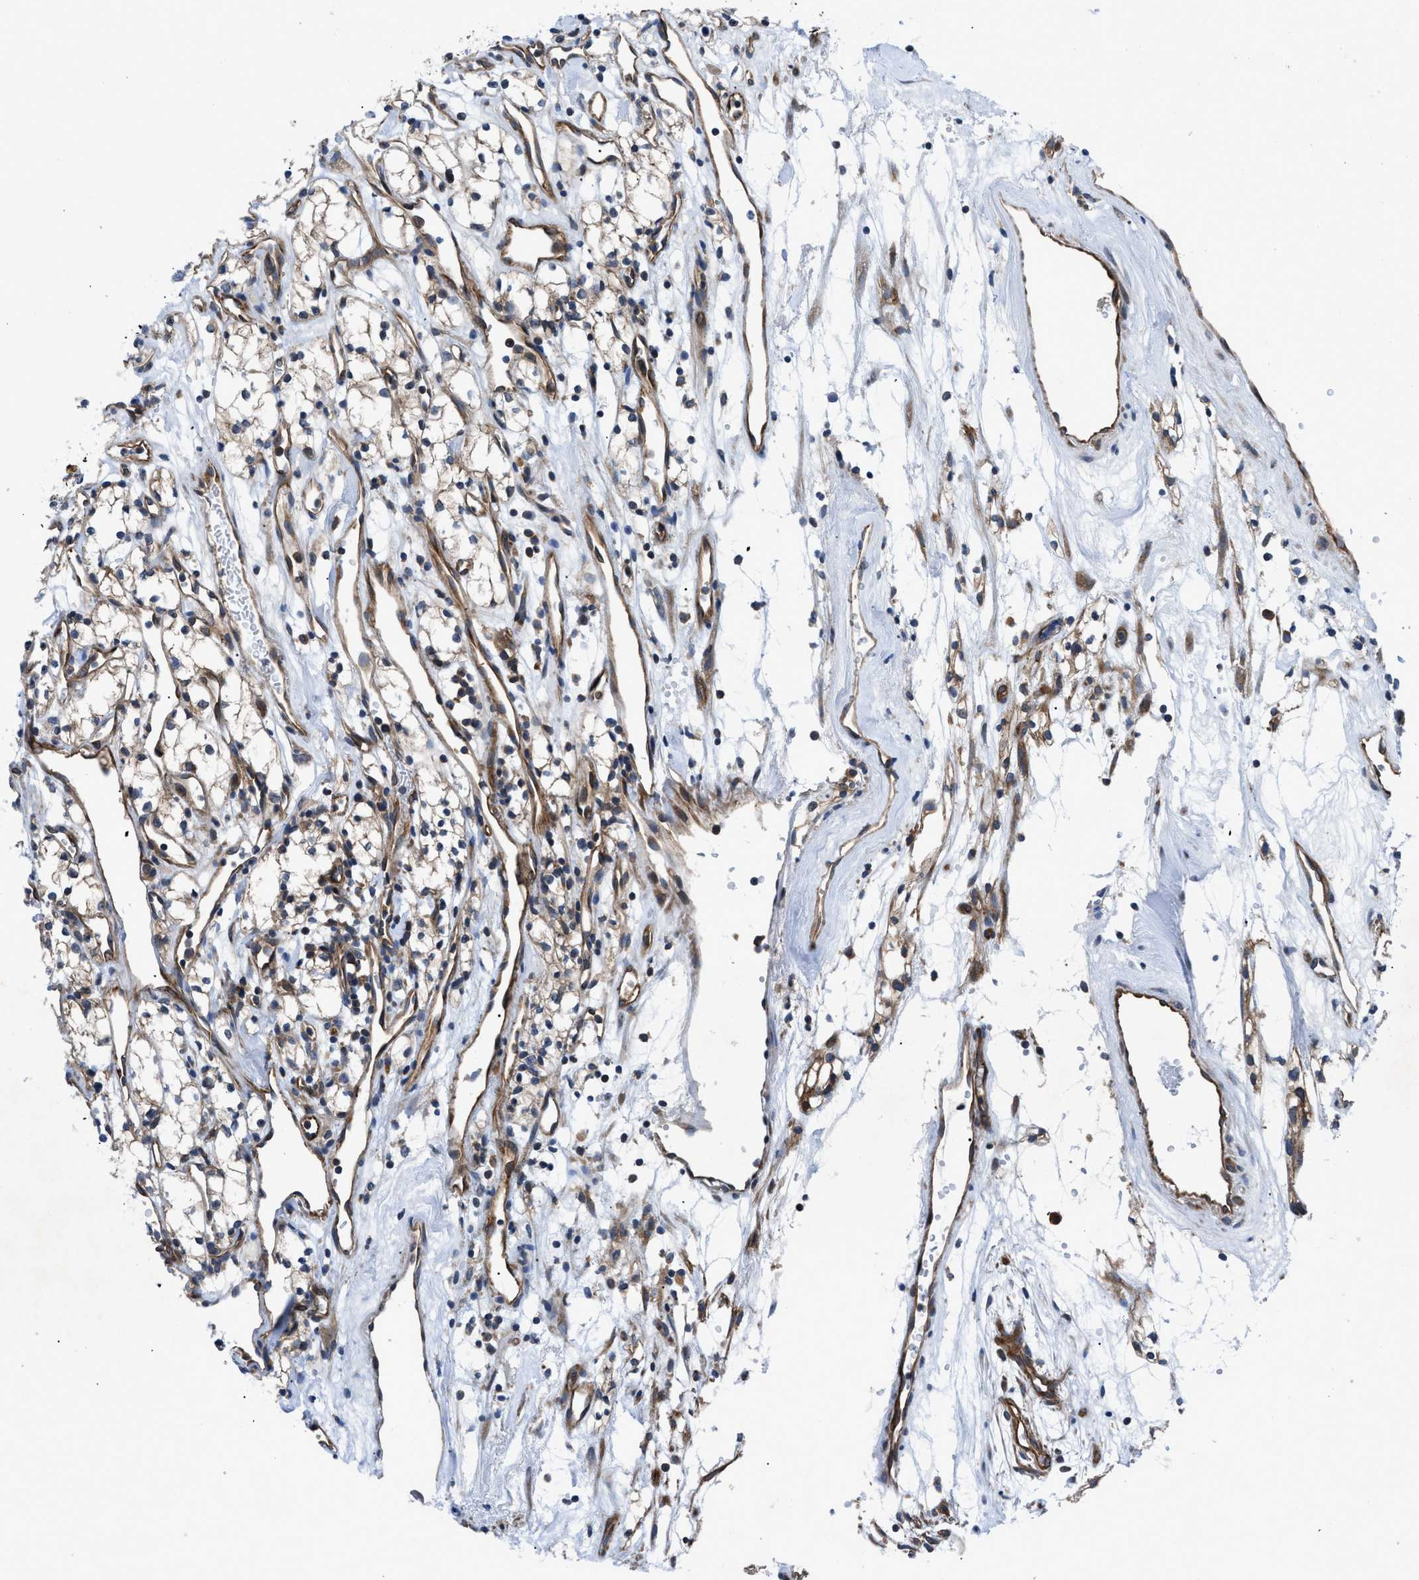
{"staining": {"intensity": "moderate", "quantity": ">75%", "location": "cytoplasmic/membranous"}, "tissue": "renal cancer", "cell_type": "Tumor cells", "image_type": "cancer", "snomed": [{"axis": "morphology", "description": "Adenocarcinoma, NOS"}, {"axis": "topography", "description": "Kidney"}], "caption": "Immunohistochemistry histopathology image of neoplastic tissue: adenocarcinoma (renal) stained using immunohistochemistry (IHC) exhibits medium levels of moderate protein expression localized specifically in the cytoplasmic/membranous of tumor cells, appearing as a cytoplasmic/membranous brown color.", "gene": "TRIP4", "patient": {"sex": "male", "age": 59}}